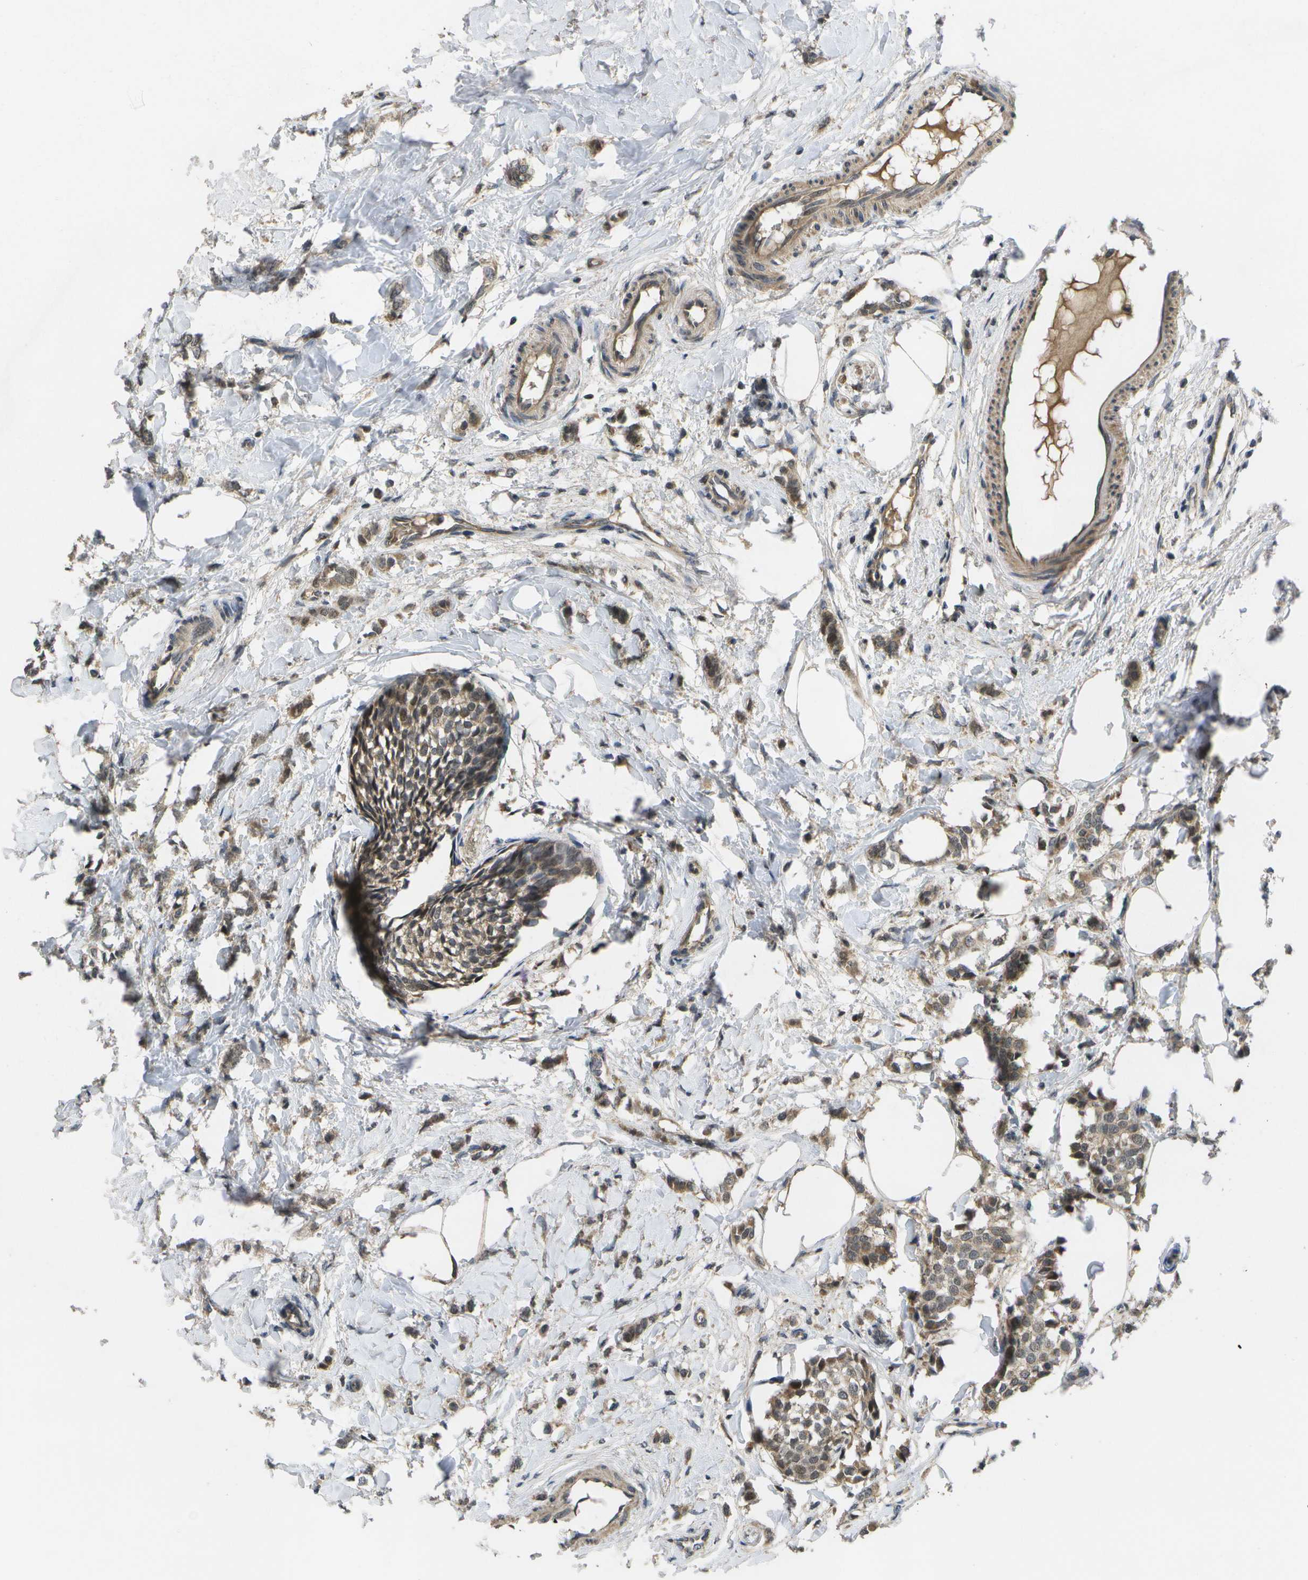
{"staining": {"intensity": "weak", "quantity": ">75%", "location": "cytoplasmic/membranous,nuclear"}, "tissue": "breast cancer", "cell_type": "Tumor cells", "image_type": "cancer", "snomed": [{"axis": "morphology", "description": "Lobular carcinoma, in situ"}, {"axis": "morphology", "description": "Lobular carcinoma"}, {"axis": "topography", "description": "Breast"}], "caption": "Breast lobular carcinoma in situ stained with a protein marker demonstrates weak staining in tumor cells.", "gene": "ALAS1", "patient": {"sex": "female", "age": 41}}